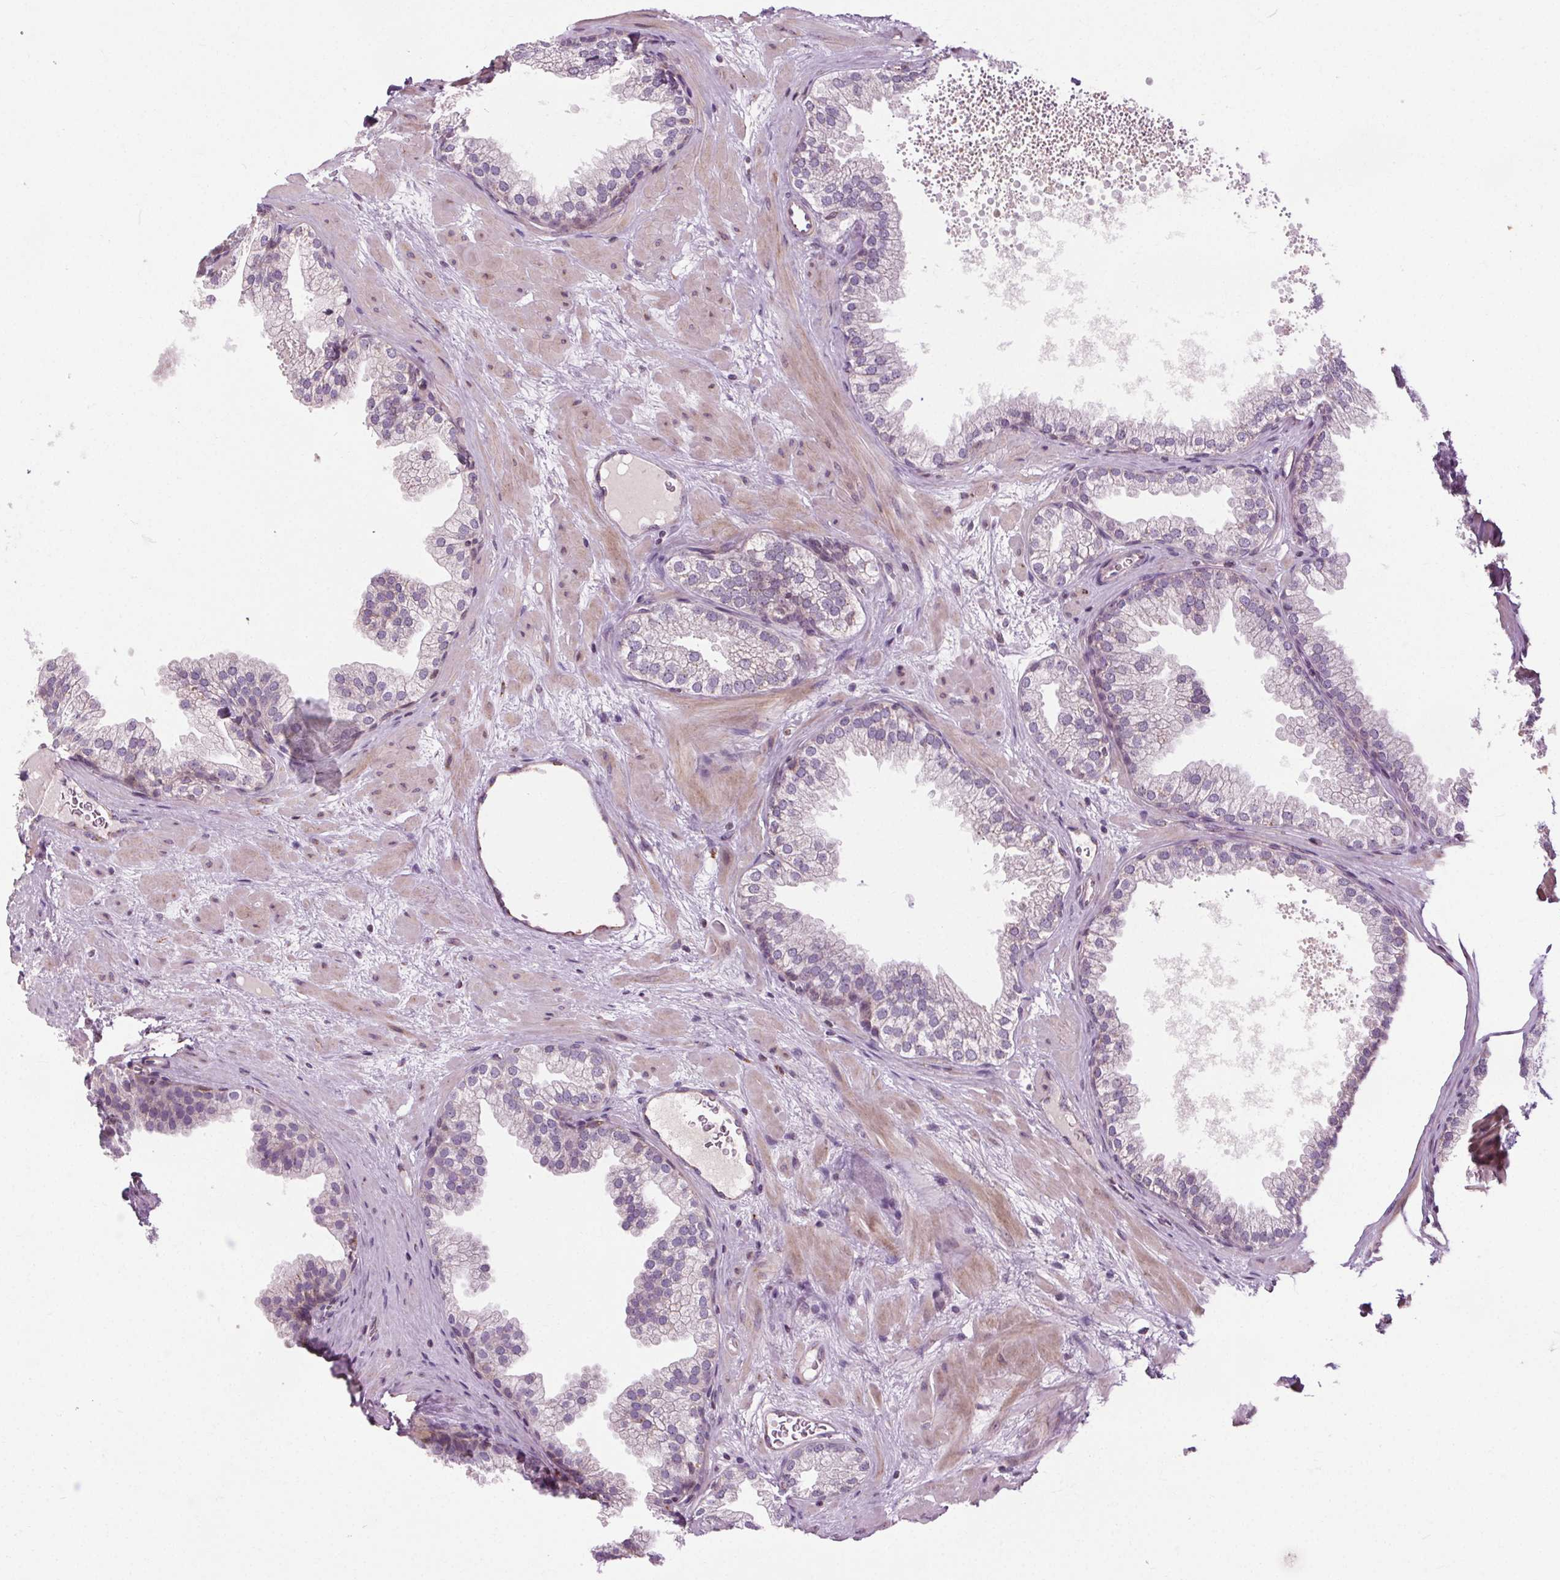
{"staining": {"intensity": "moderate", "quantity": "<25%", "location": "cytoplasmic/membranous"}, "tissue": "prostate", "cell_type": "Glandular cells", "image_type": "normal", "snomed": [{"axis": "morphology", "description": "Normal tissue, NOS"}, {"axis": "topography", "description": "Prostate"}], "caption": "Immunohistochemistry (IHC) of benign human prostate exhibits low levels of moderate cytoplasmic/membranous positivity in about <25% of glandular cells.", "gene": "LFNG", "patient": {"sex": "male", "age": 37}}